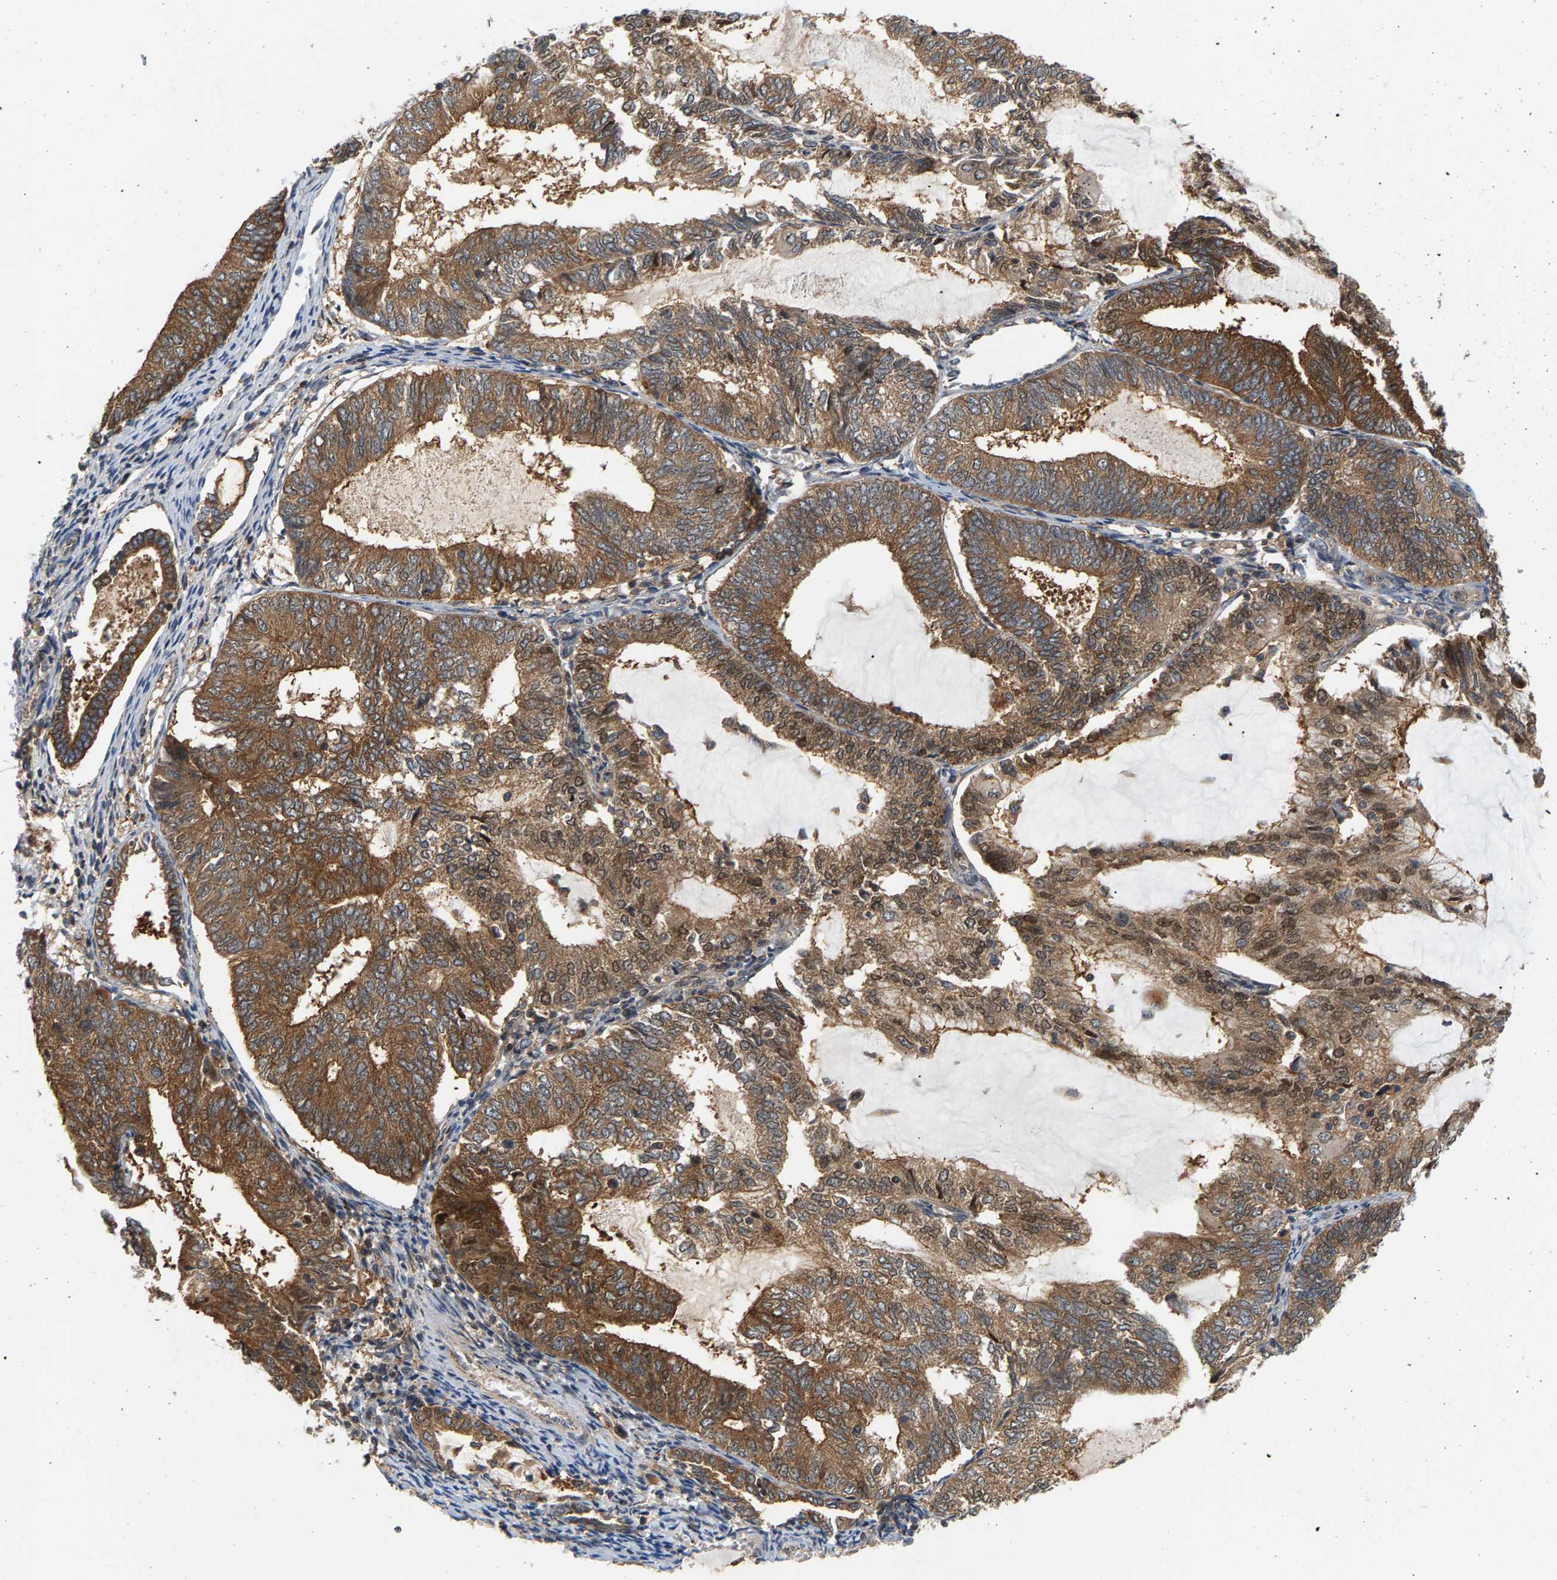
{"staining": {"intensity": "moderate", "quantity": ">75%", "location": "cytoplasmic/membranous"}, "tissue": "endometrial cancer", "cell_type": "Tumor cells", "image_type": "cancer", "snomed": [{"axis": "morphology", "description": "Adenocarcinoma, NOS"}, {"axis": "topography", "description": "Endometrium"}], "caption": "The immunohistochemical stain shows moderate cytoplasmic/membranous expression in tumor cells of endometrial adenocarcinoma tissue.", "gene": "MAP2K5", "patient": {"sex": "female", "age": 81}}